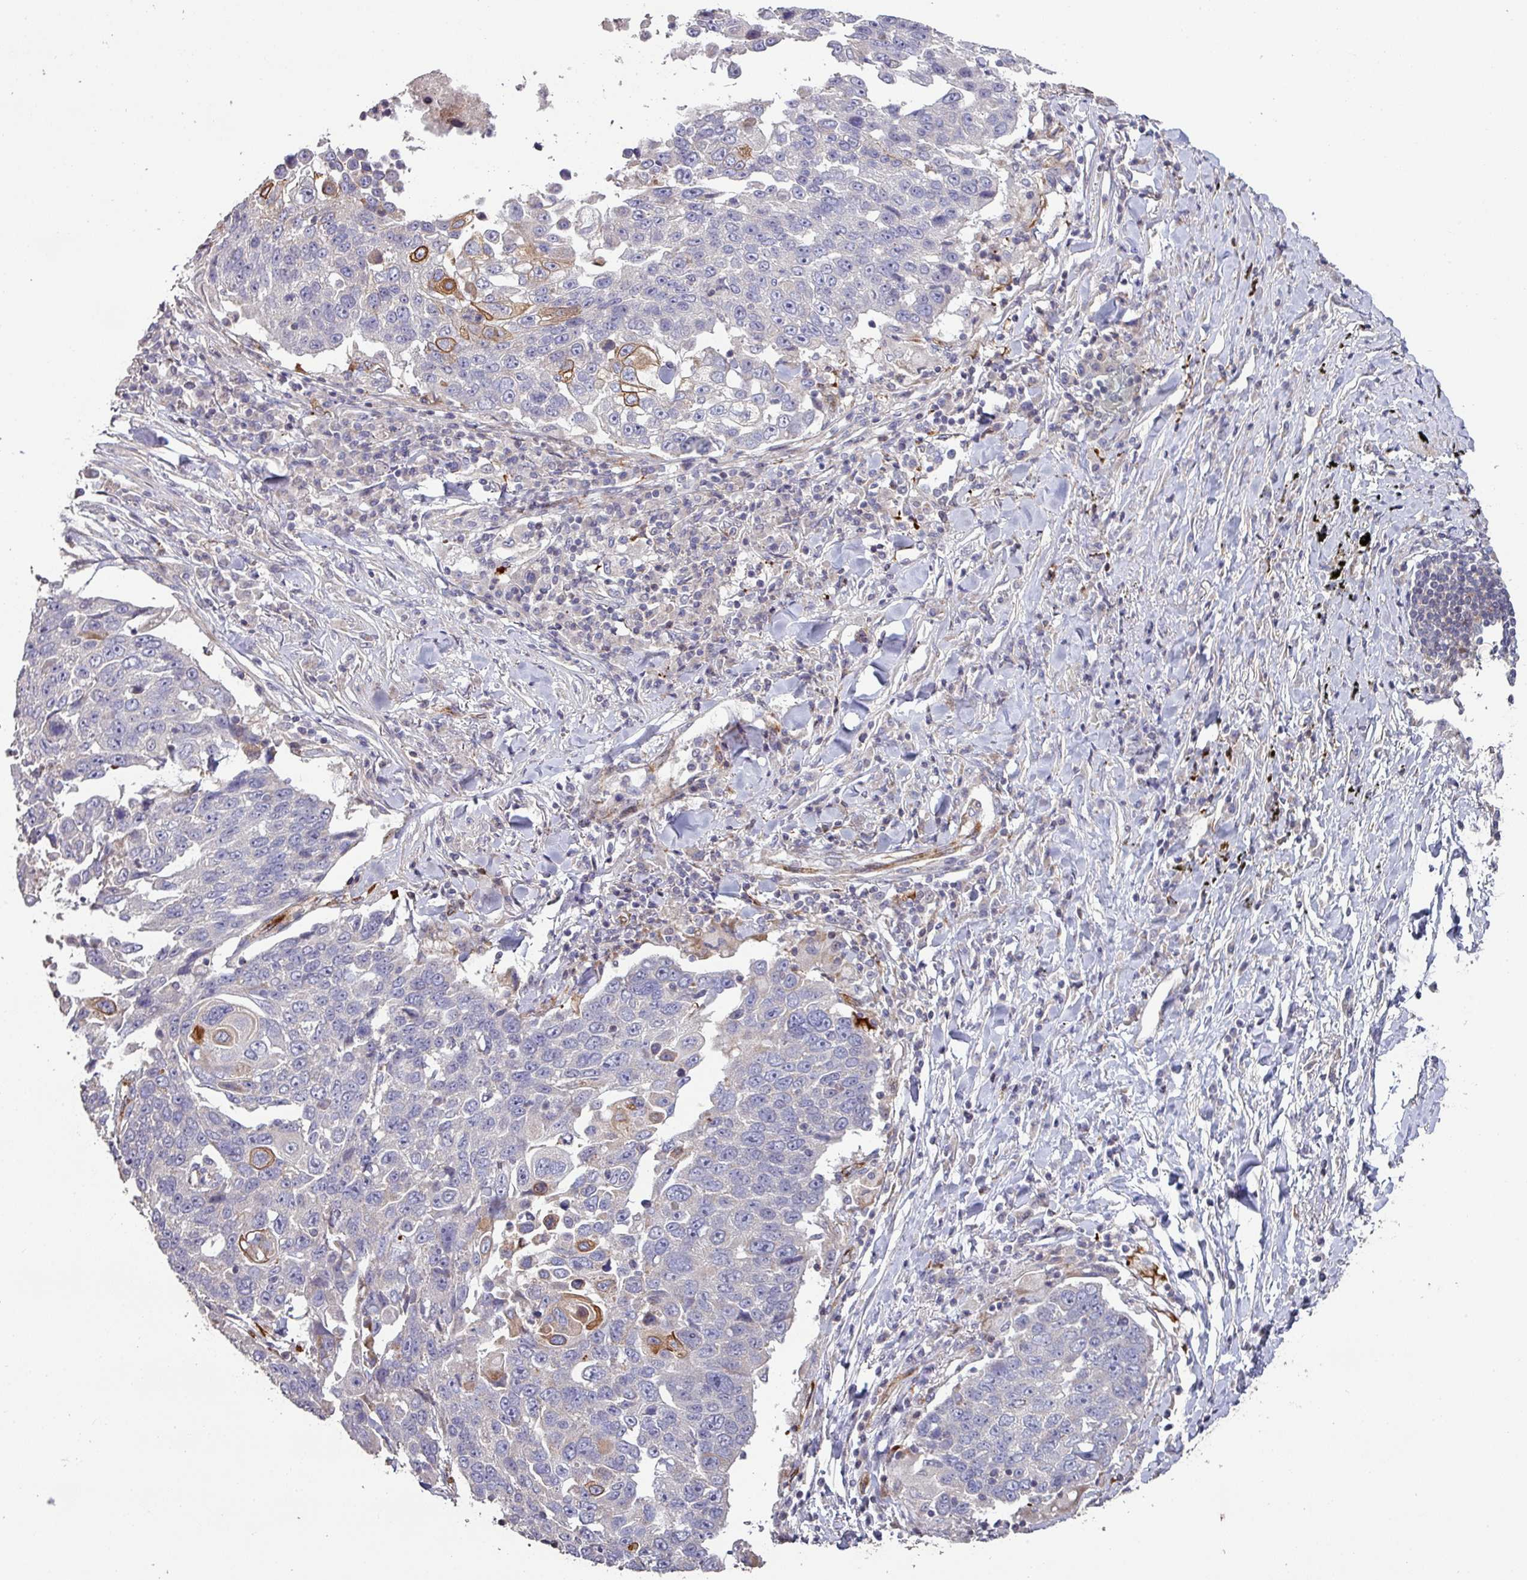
{"staining": {"intensity": "negative", "quantity": "none", "location": "none"}, "tissue": "lung cancer", "cell_type": "Tumor cells", "image_type": "cancer", "snomed": [{"axis": "morphology", "description": "Squamous cell carcinoma, NOS"}, {"axis": "topography", "description": "Lung"}], "caption": "IHC image of lung cancer (squamous cell carcinoma) stained for a protein (brown), which reveals no positivity in tumor cells.", "gene": "RPL23A", "patient": {"sex": "male", "age": 66}}